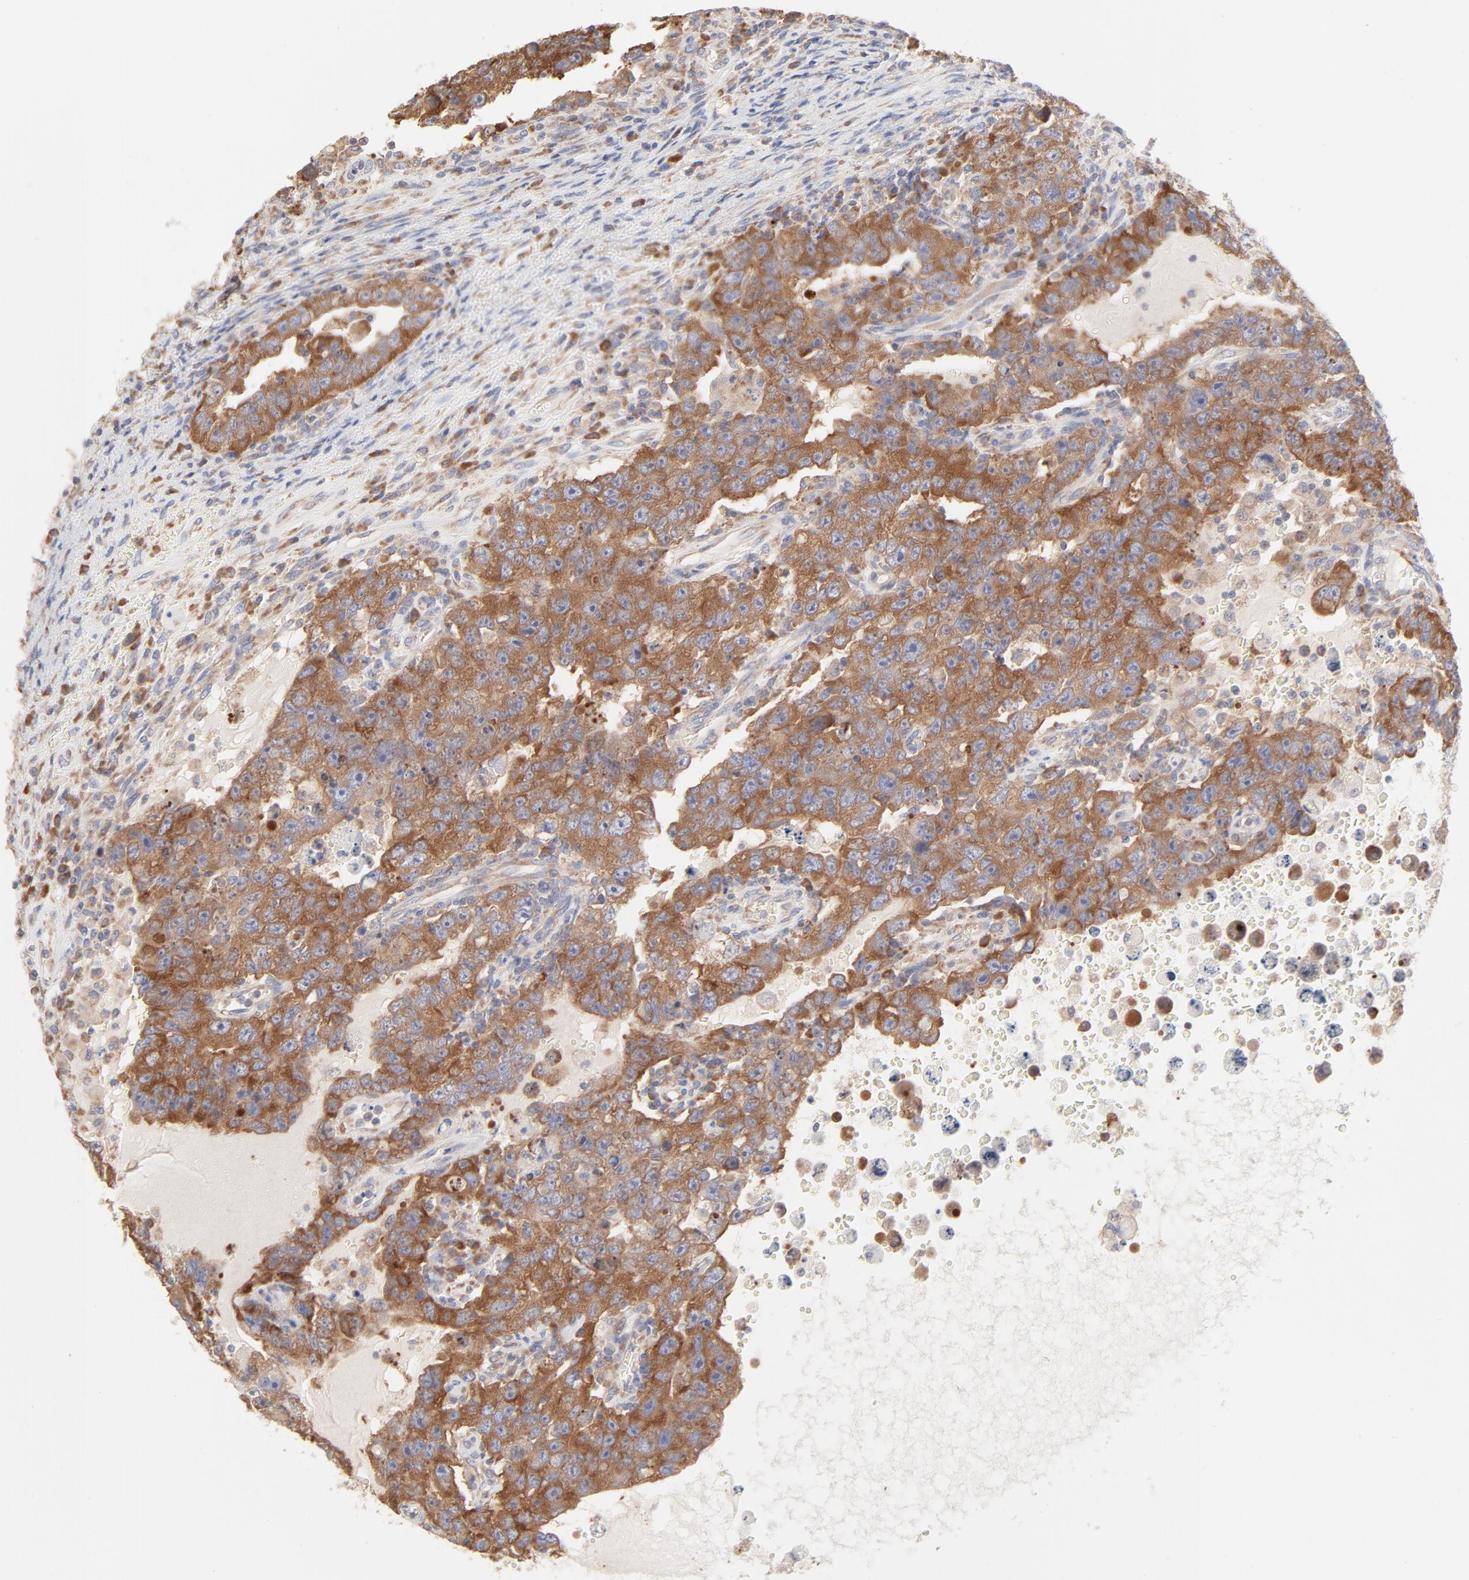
{"staining": {"intensity": "strong", "quantity": ">75%", "location": "cytoplasmic/membranous"}, "tissue": "testis cancer", "cell_type": "Tumor cells", "image_type": "cancer", "snomed": [{"axis": "morphology", "description": "Carcinoma, Embryonal, NOS"}, {"axis": "topography", "description": "Testis"}], "caption": "IHC (DAB (3,3'-diaminobenzidine)) staining of embryonal carcinoma (testis) reveals strong cytoplasmic/membranous protein expression in about >75% of tumor cells. (DAB (3,3'-diaminobenzidine) IHC, brown staining for protein, blue staining for nuclei).", "gene": "RPS21", "patient": {"sex": "male", "age": 26}}